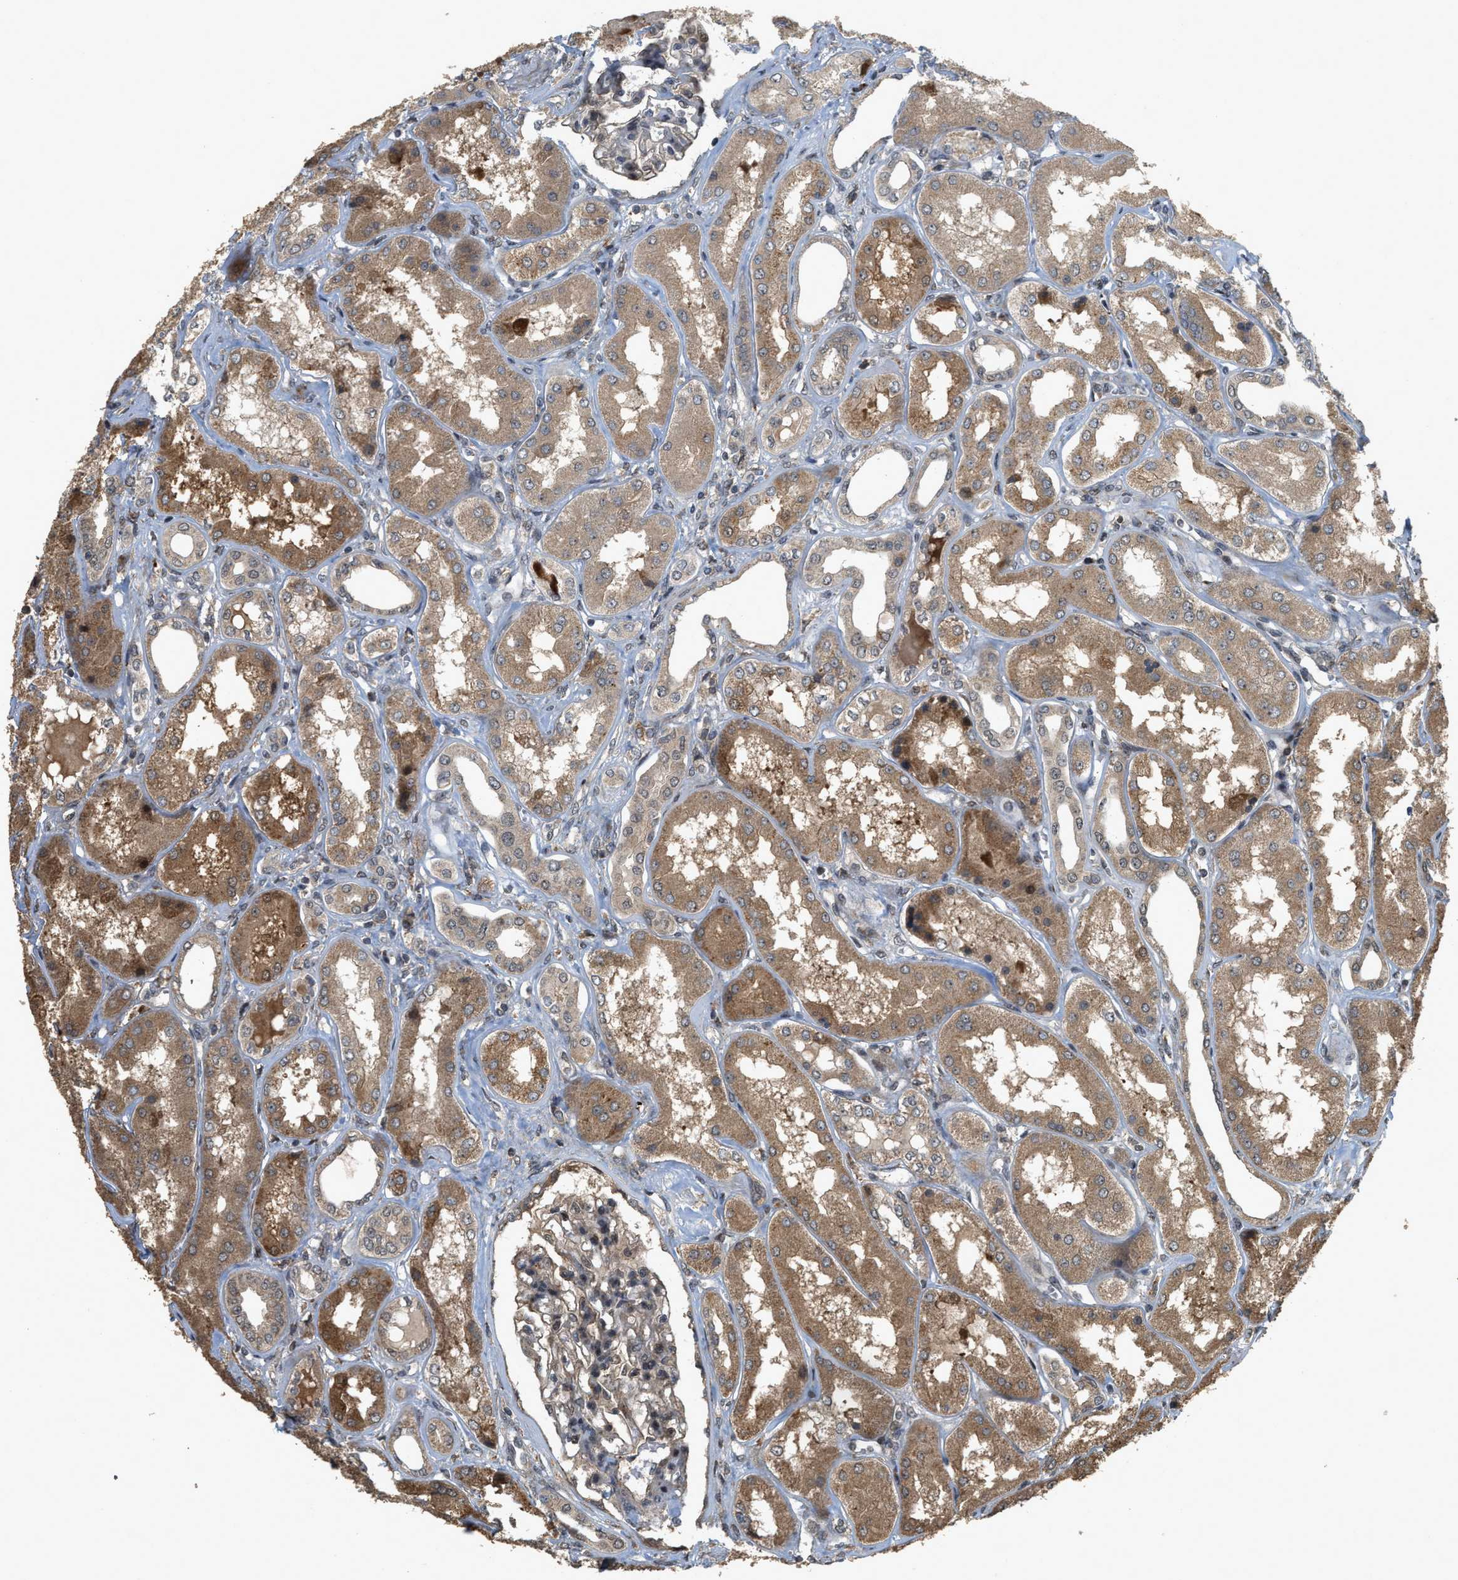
{"staining": {"intensity": "strong", "quantity": "<25%", "location": "cytoplasmic/membranous,nuclear"}, "tissue": "kidney", "cell_type": "Cells in glomeruli", "image_type": "normal", "snomed": [{"axis": "morphology", "description": "Normal tissue, NOS"}, {"axis": "topography", "description": "Kidney"}], "caption": "IHC of normal human kidney shows medium levels of strong cytoplasmic/membranous,nuclear staining in about <25% of cells in glomeruli.", "gene": "ELP2", "patient": {"sex": "female", "age": 56}}